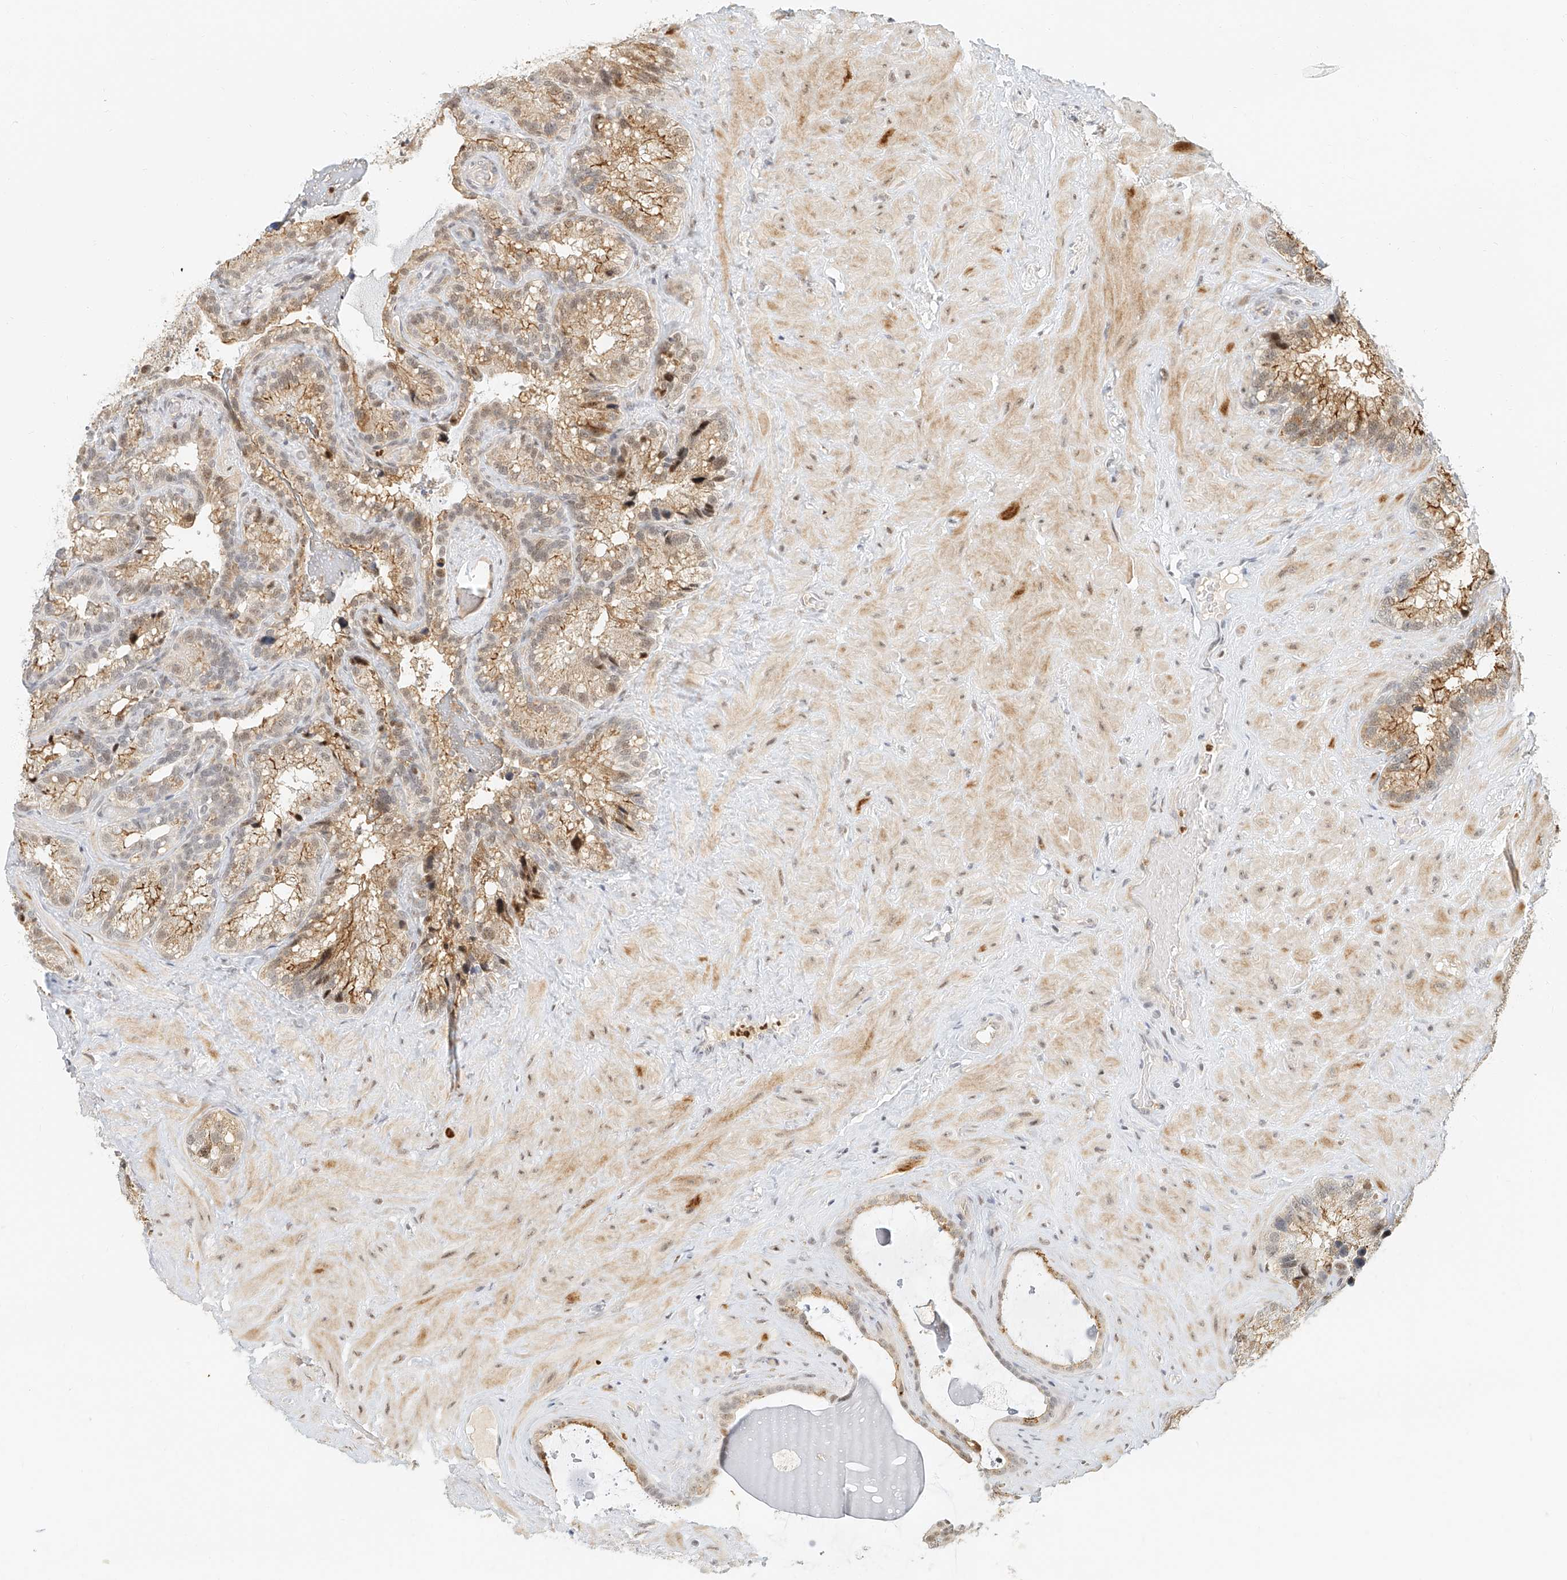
{"staining": {"intensity": "moderate", "quantity": ">75%", "location": "cytoplasmic/membranous,nuclear"}, "tissue": "seminal vesicle", "cell_type": "Glandular cells", "image_type": "normal", "snomed": [{"axis": "morphology", "description": "Normal tissue, NOS"}, {"axis": "topography", "description": "Prostate"}, {"axis": "topography", "description": "Seminal veicle"}], "caption": "A histopathology image showing moderate cytoplasmic/membranous,nuclear expression in about >75% of glandular cells in benign seminal vesicle, as visualized by brown immunohistochemical staining.", "gene": "CXorf58", "patient": {"sex": "male", "age": 68}}